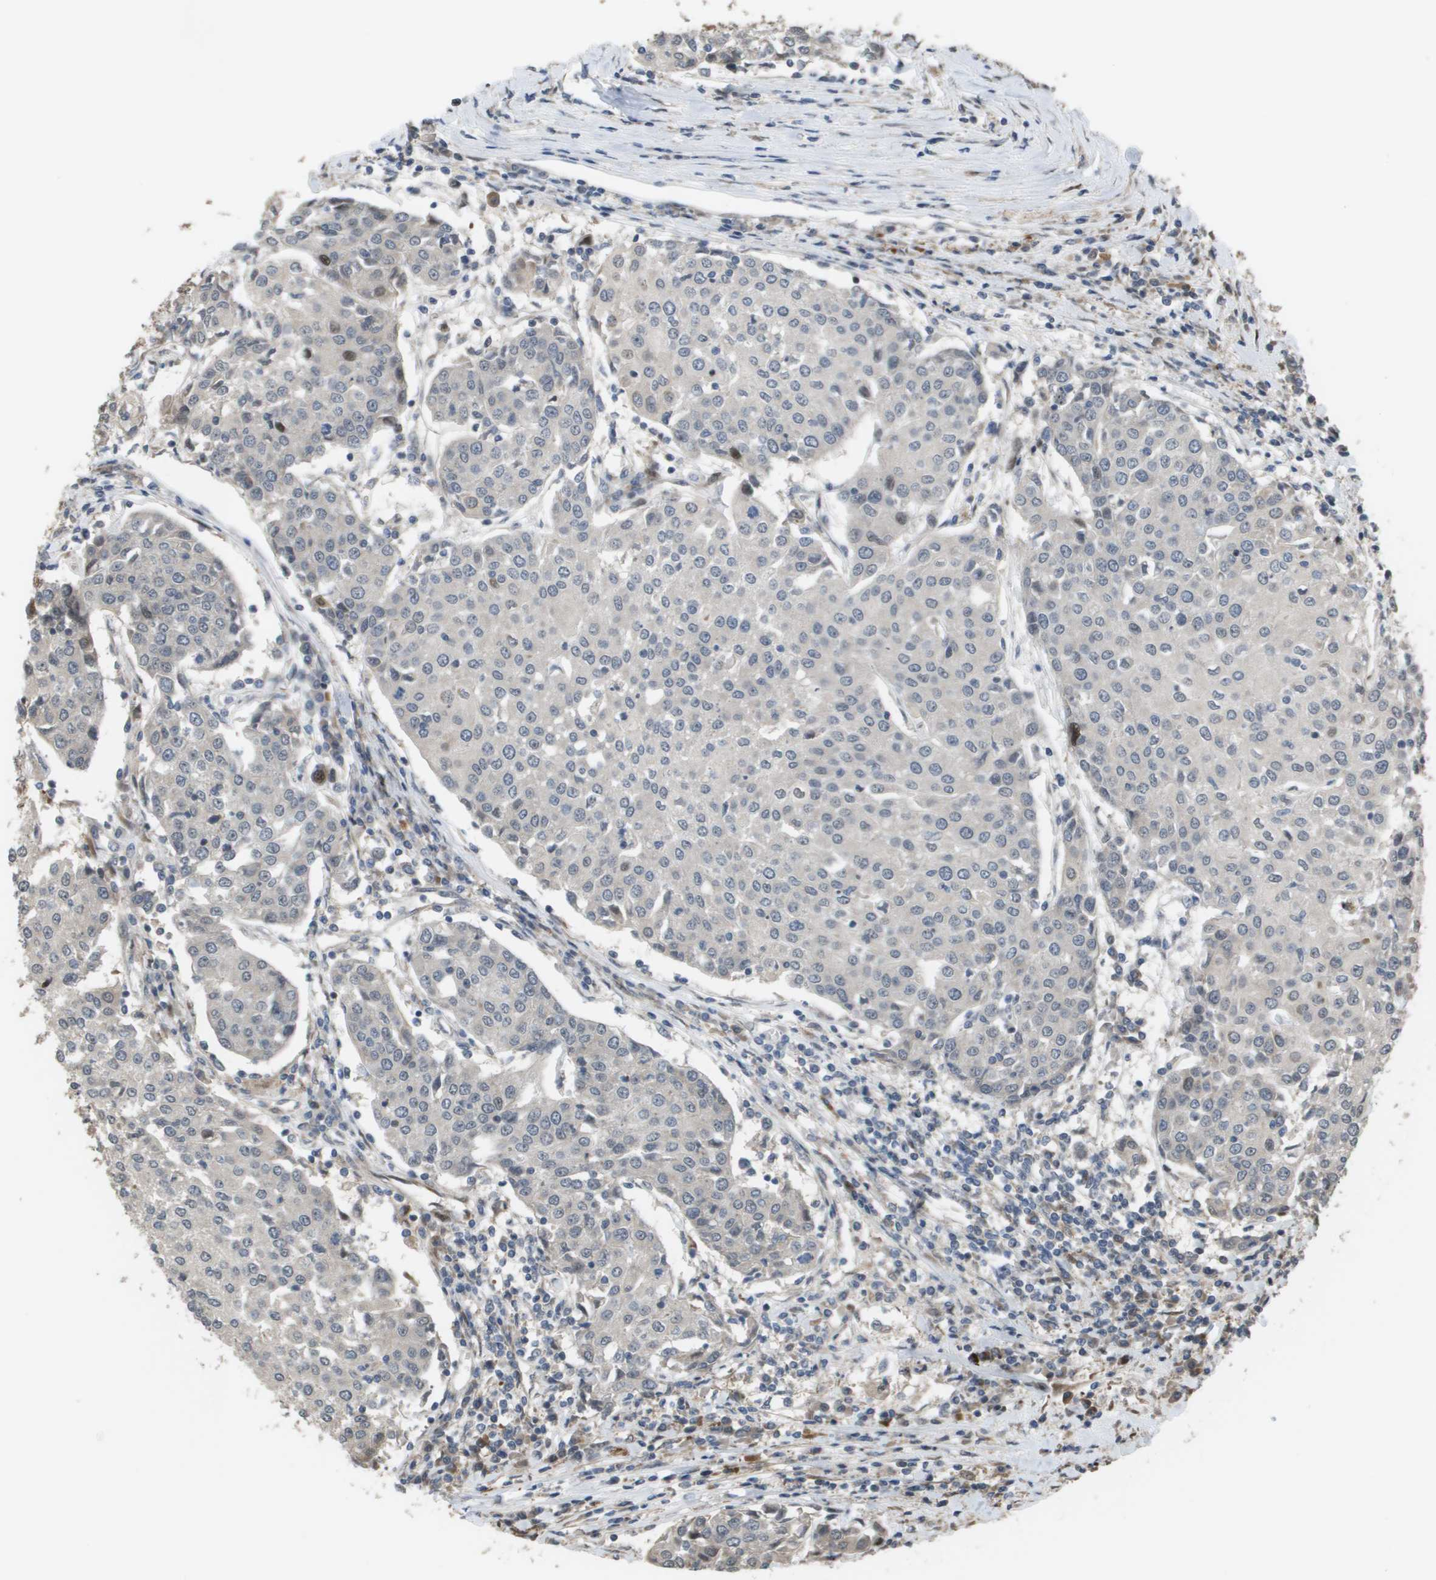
{"staining": {"intensity": "moderate", "quantity": "<25%", "location": "nuclear"}, "tissue": "urothelial cancer", "cell_type": "Tumor cells", "image_type": "cancer", "snomed": [{"axis": "morphology", "description": "Urothelial carcinoma, High grade"}, {"axis": "topography", "description": "Urinary bladder"}], "caption": "Moderate nuclear expression is present in about <25% of tumor cells in urothelial cancer.", "gene": "AXIN2", "patient": {"sex": "female", "age": 85}}